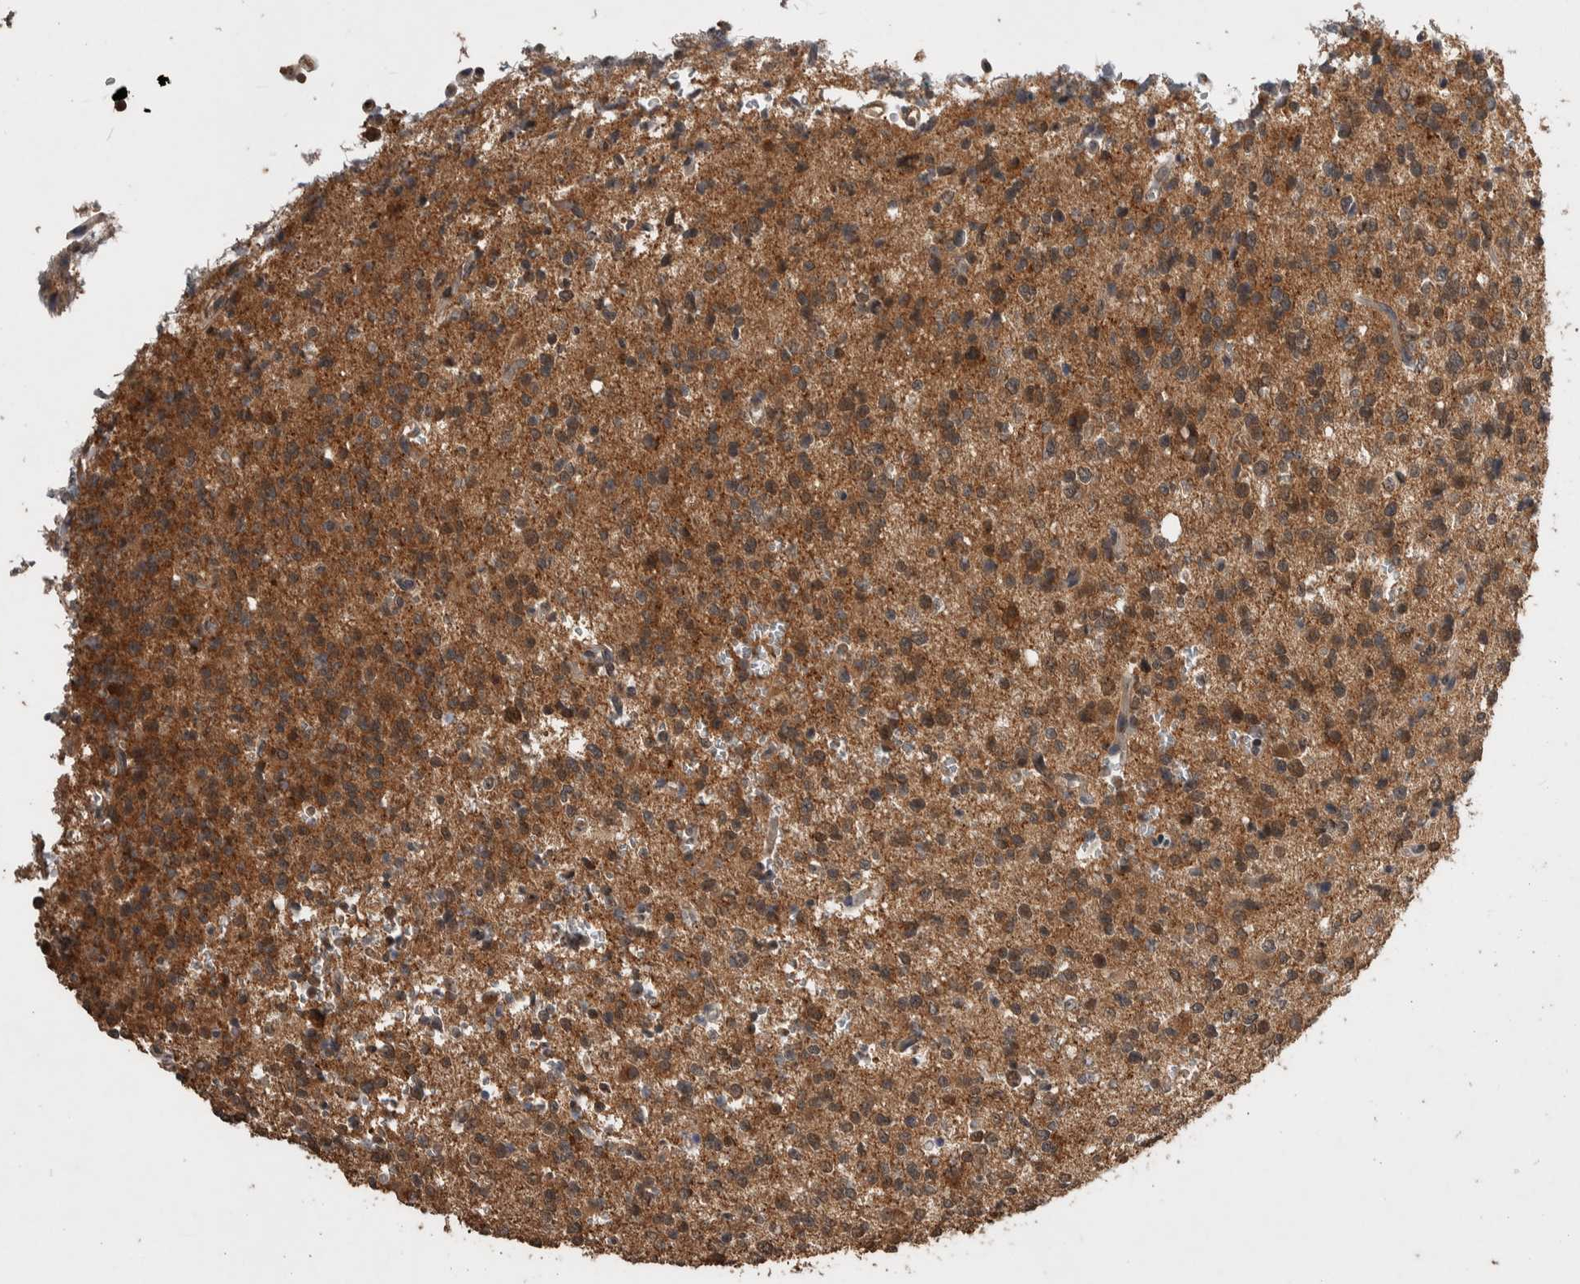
{"staining": {"intensity": "moderate", "quantity": ">75%", "location": "cytoplasmic/membranous"}, "tissue": "glioma", "cell_type": "Tumor cells", "image_type": "cancer", "snomed": [{"axis": "morphology", "description": "Glioma, malignant, High grade"}, {"axis": "topography", "description": "Brain"}], "caption": "Immunohistochemistry of glioma reveals medium levels of moderate cytoplasmic/membranous positivity in about >75% of tumor cells.", "gene": "DVL2", "patient": {"sex": "female", "age": 62}}